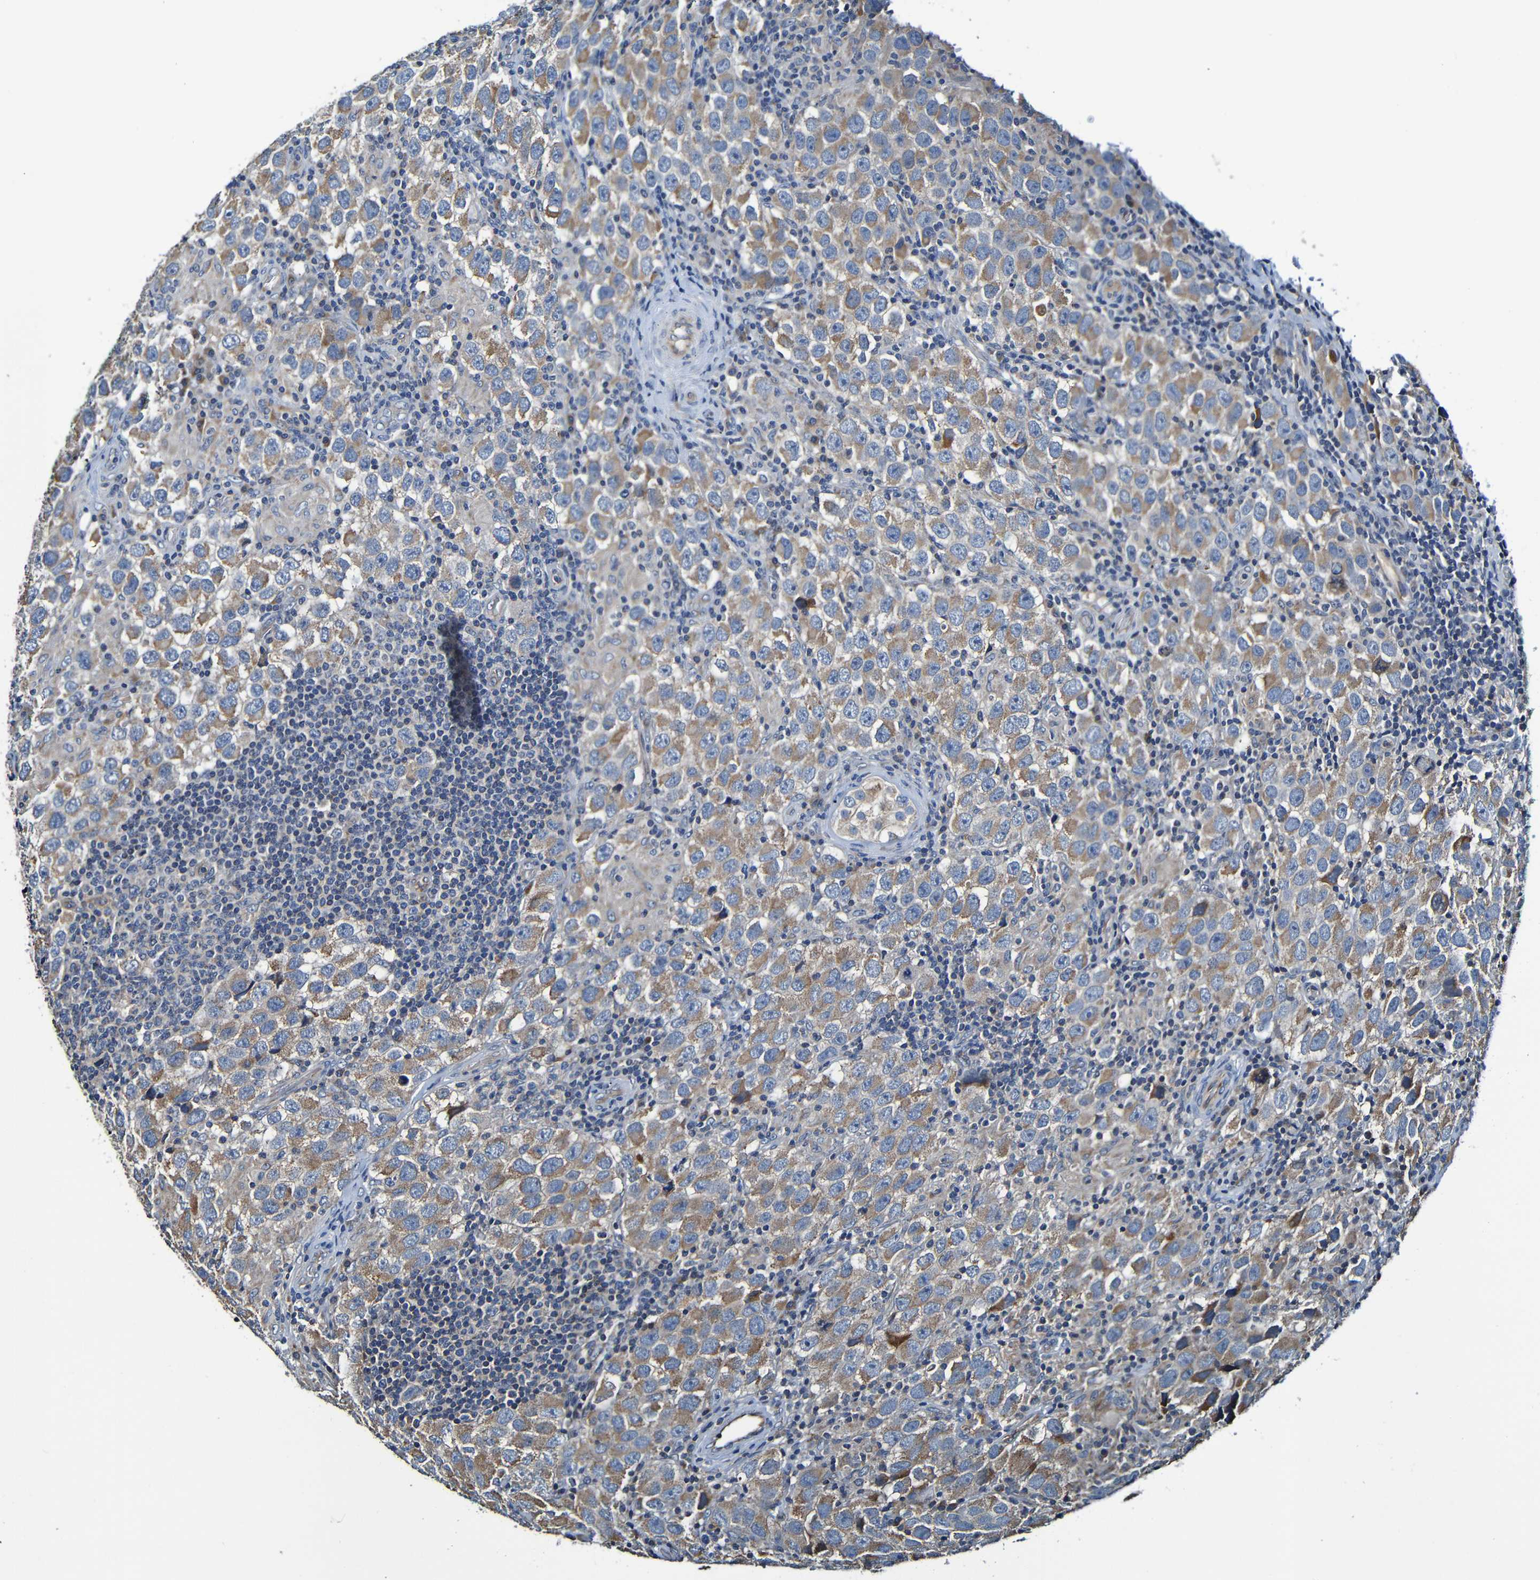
{"staining": {"intensity": "moderate", "quantity": "25%-75%", "location": "cytoplasmic/membranous"}, "tissue": "testis cancer", "cell_type": "Tumor cells", "image_type": "cancer", "snomed": [{"axis": "morphology", "description": "Carcinoma, Embryonal, NOS"}, {"axis": "topography", "description": "Testis"}], "caption": "Testis cancer (embryonal carcinoma) stained for a protein (brown) demonstrates moderate cytoplasmic/membranous positive positivity in approximately 25%-75% of tumor cells.", "gene": "ADAM15", "patient": {"sex": "male", "age": 21}}